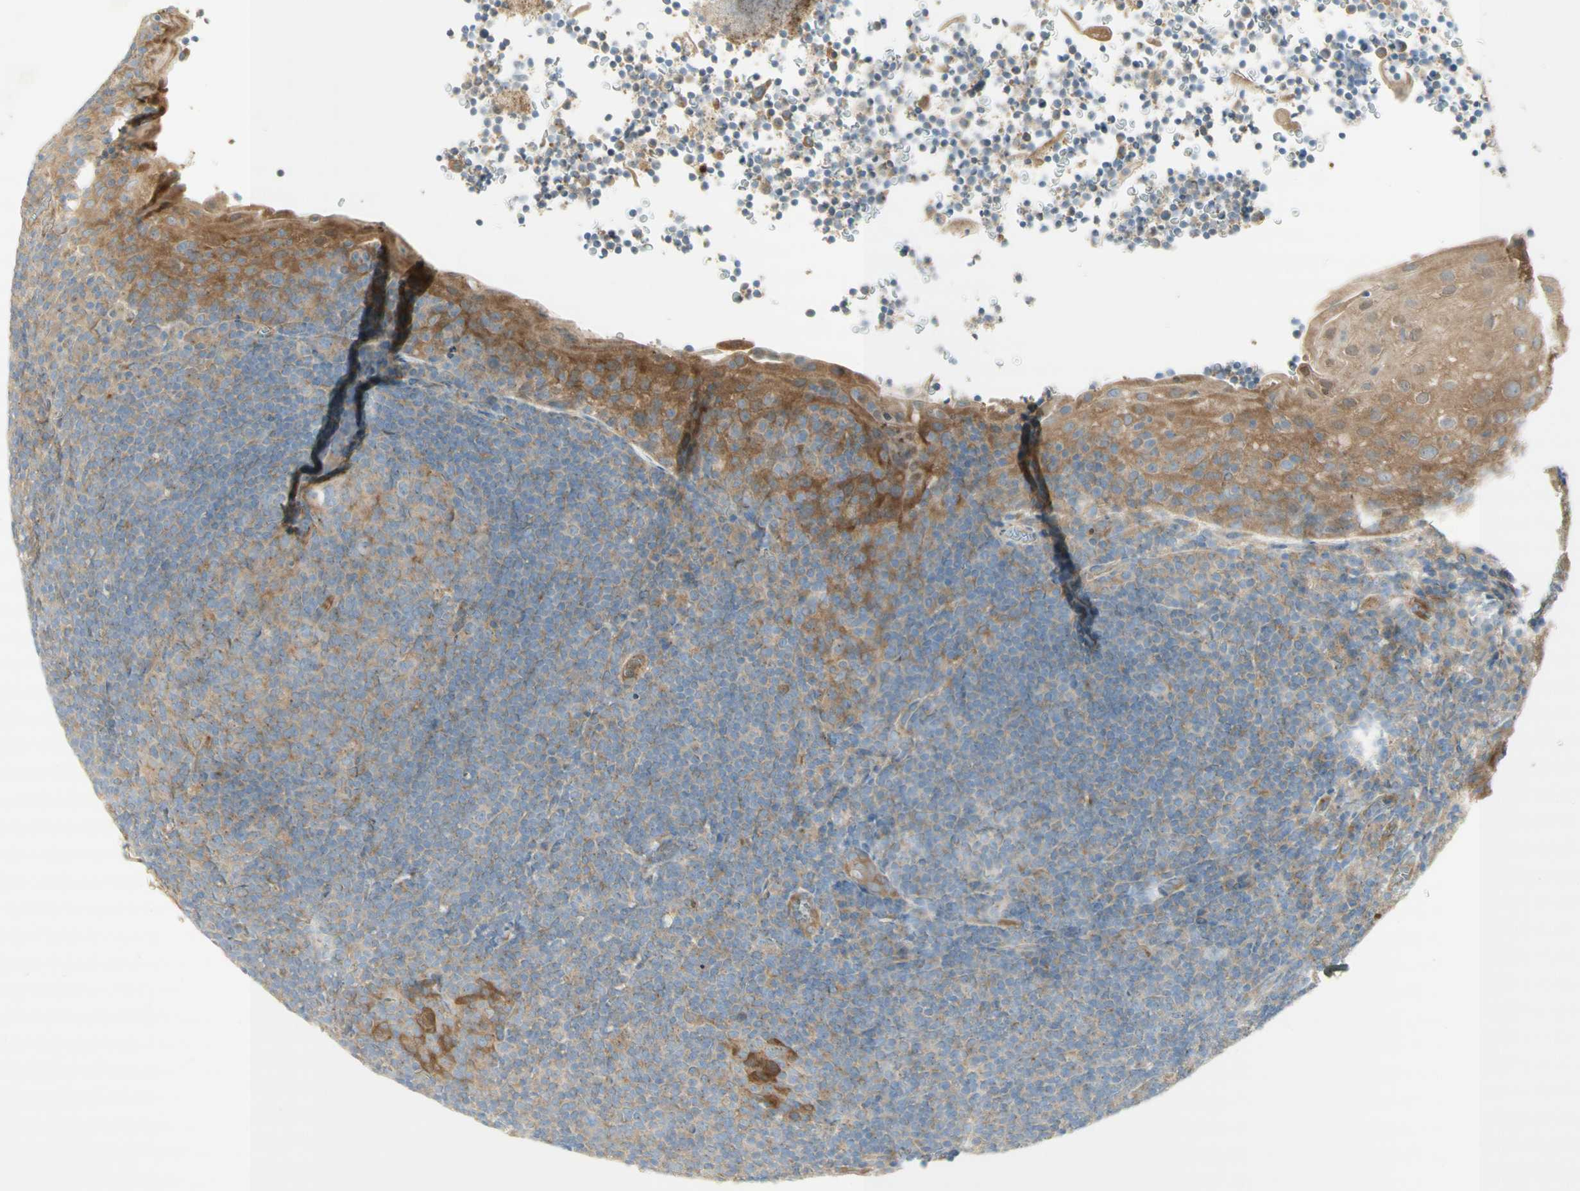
{"staining": {"intensity": "weak", "quantity": "<25%", "location": "cytoplasmic/membranous"}, "tissue": "tonsil", "cell_type": "Germinal center cells", "image_type": "normal", "snomed": [{"axis": "morphology", "description": "Normal tissue, NOS"}, {"axis": "topography", "description": "Tonsil"}], "caption": "Immunohistochemistry (IHC) photomicrograph of benign human tonsil stained for a protein (brown), which shows no staining in germinal center cells.", "gene": "DYNC1H1", "patient": {"sex": "male", "age": 37}}